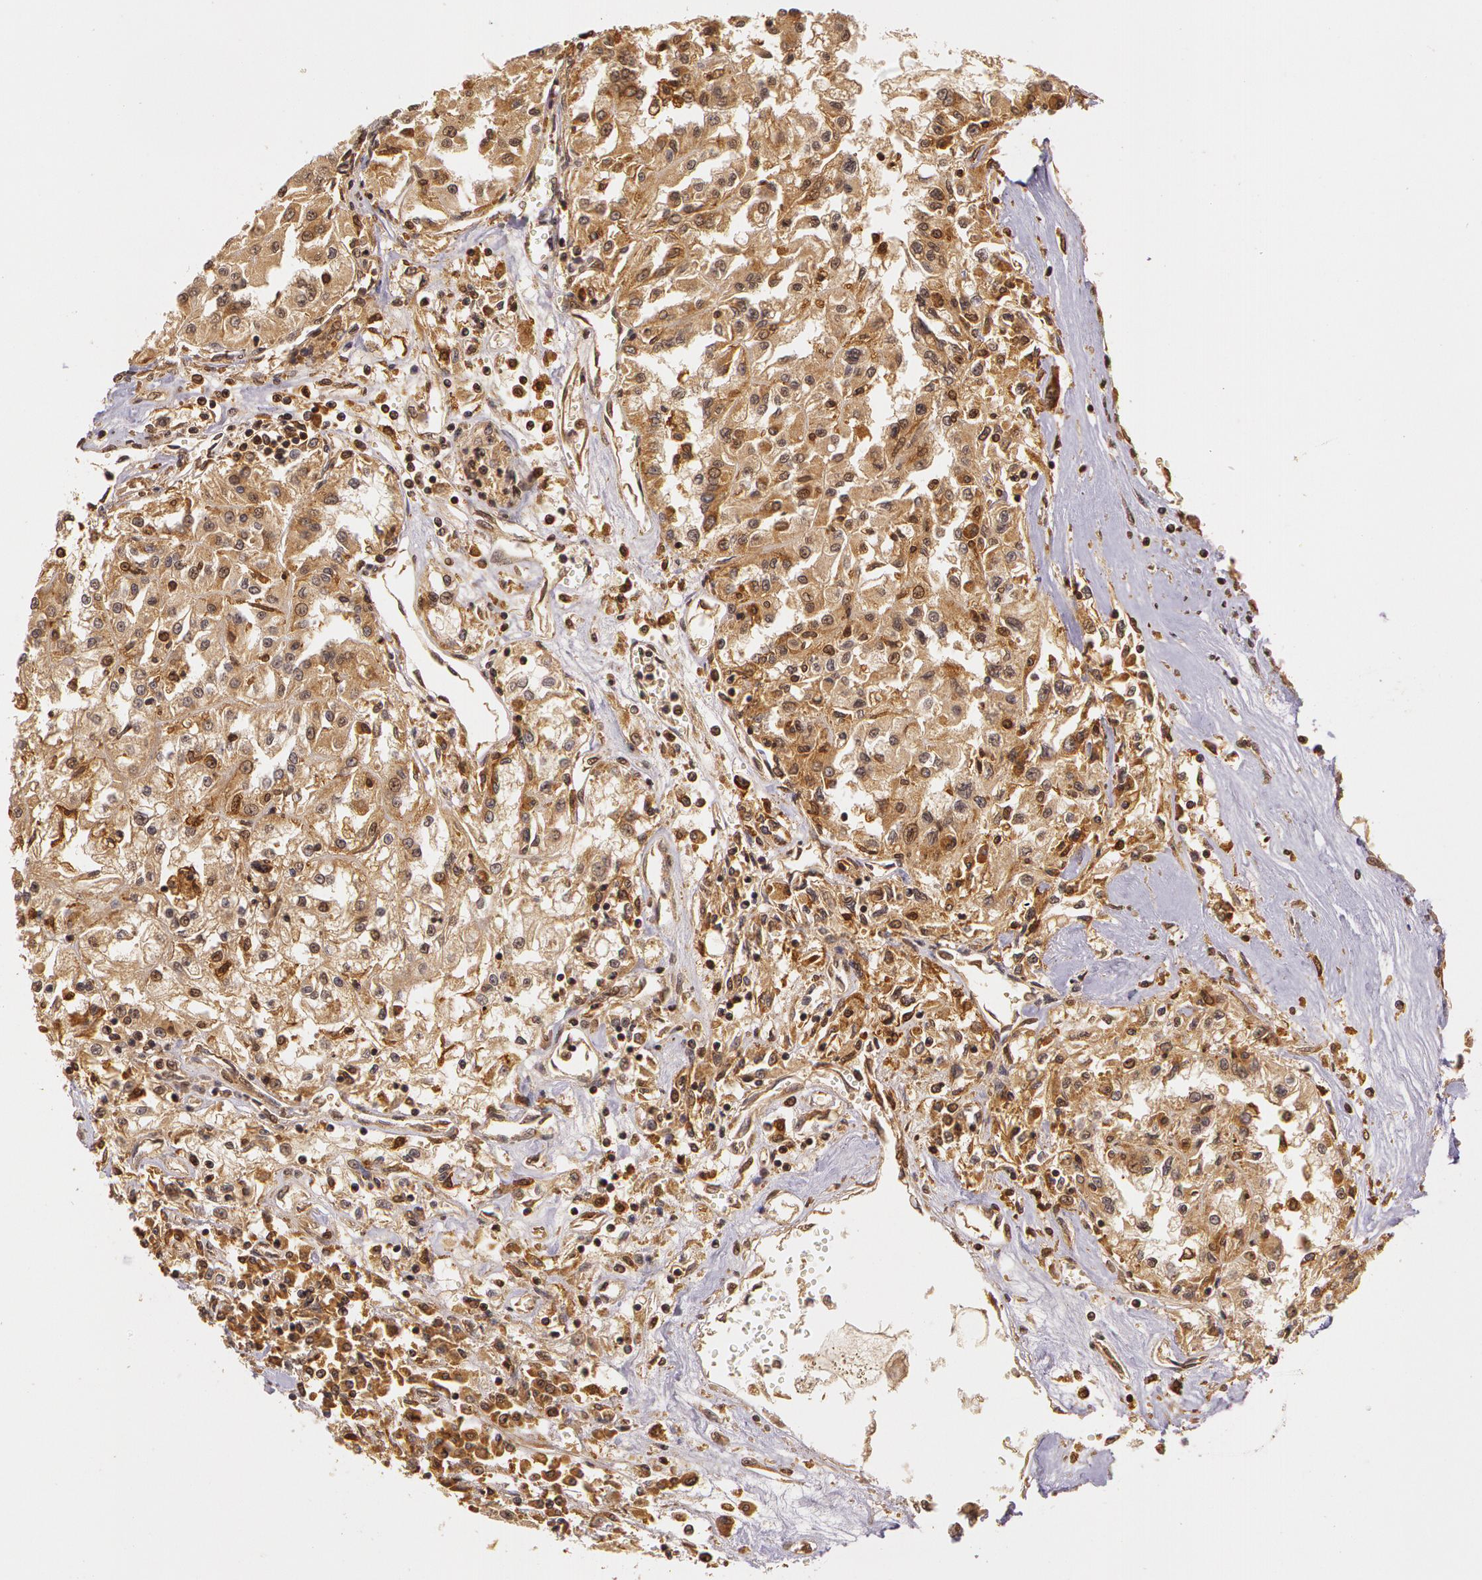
{"staining": {"intensity": "strong", "quantity": ">75%", "location": "cytoplasmic/membranous"}, "tissue": "renal cancer", "cell_type": "Tumor cells", "image_type": "cancer", "snomed": [{"axis": "morphology", "description": "Adenocarcinoma, NOS"}, {"axis": "topography", "description": "Kidney"}], "caption": "A brown stain highlights strong cytoplasmic/membranous positivity of a protein in human adenocarcinoma (renal) tumor cells. The staining was performed using DAB to visualize the protein expression in brown, while the nuclei were stained in blue with hematoxylin (Magnification: 20x).", "gene": "ASCC2", "patient": {"sex": "male", "age": 78}}